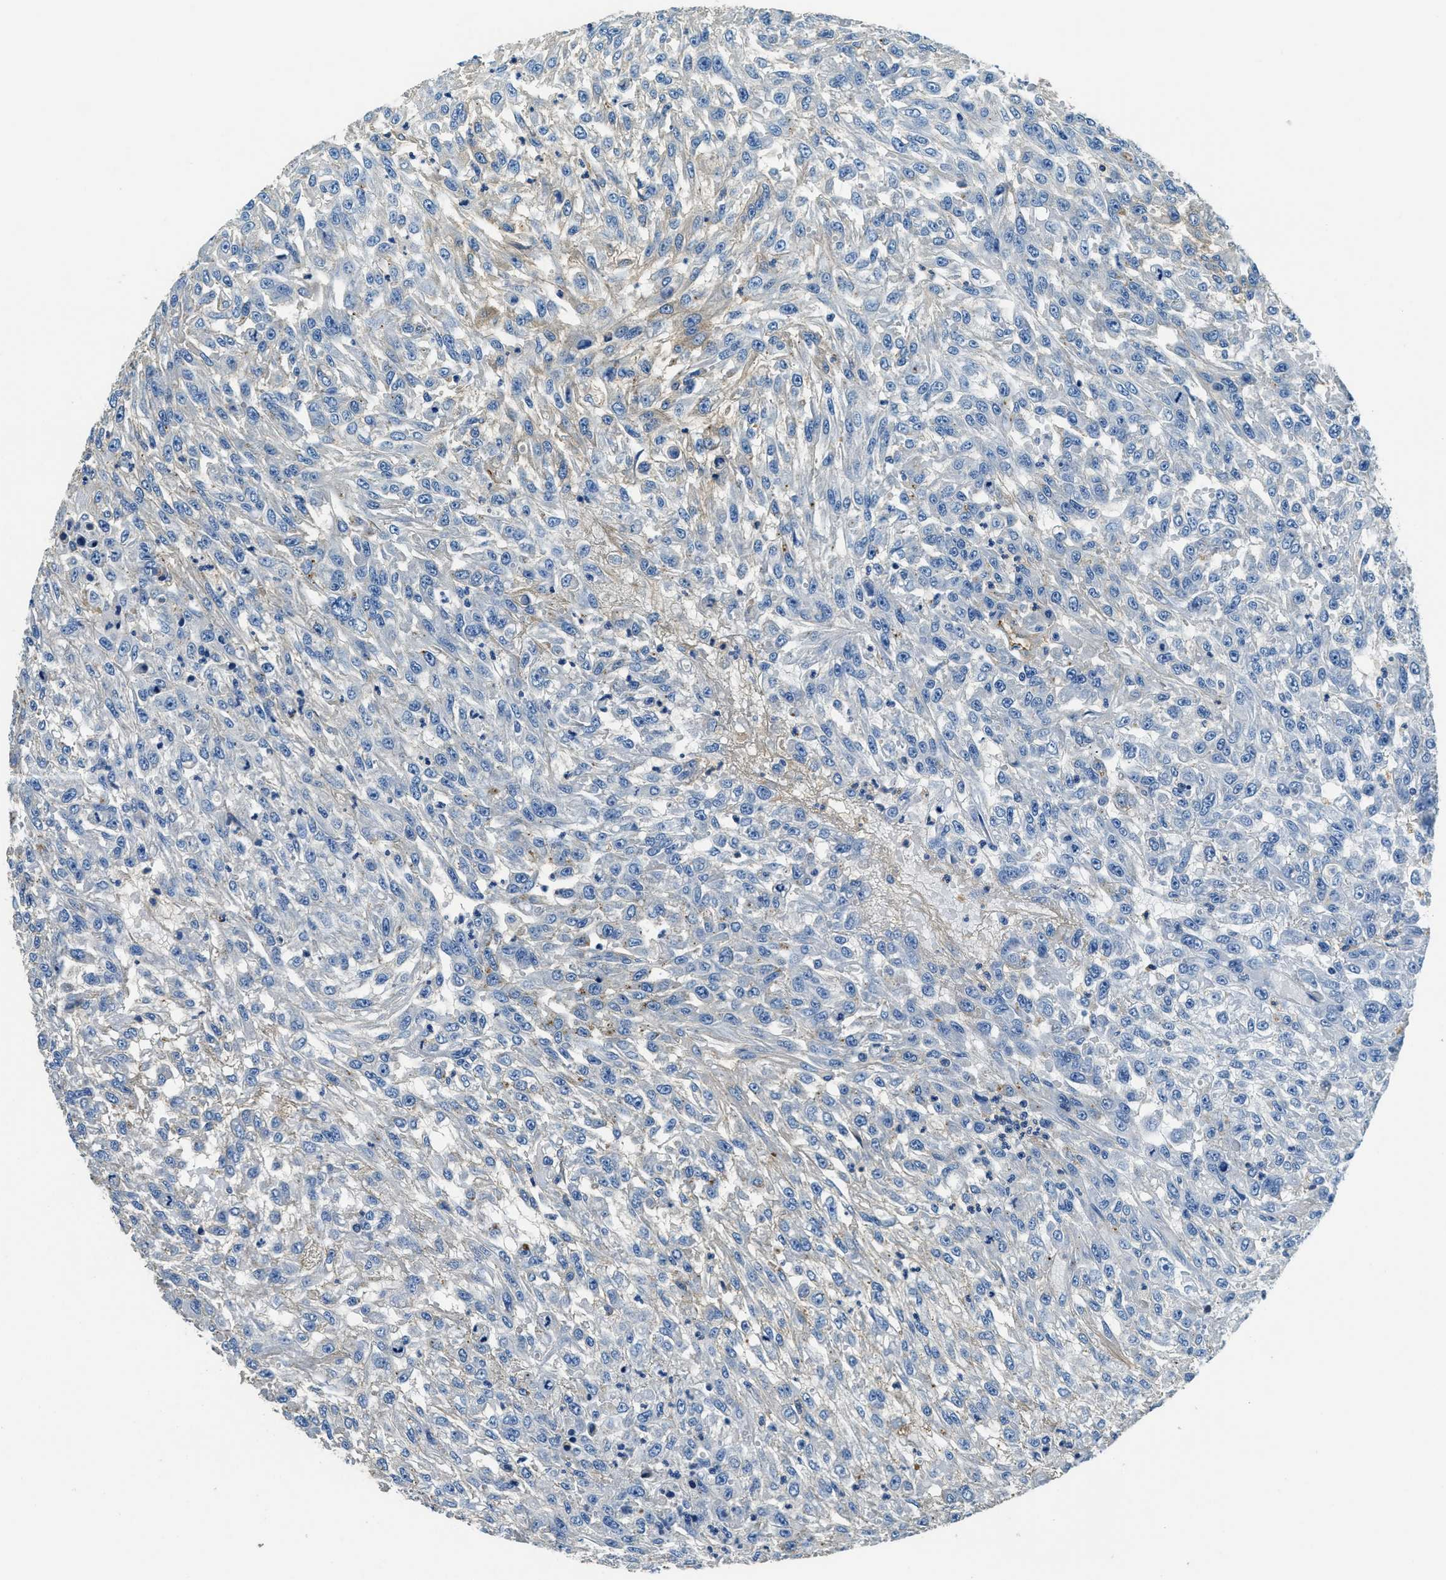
{"staining": {"intensity": "weak", "quantity": "<25%", "location": "cytoplasmic/membranous"}, "tissue": "urothelial cancer", "cell_type": "Tumor cells", "image_type": "cancer", "snomed": [{"axis": "morphology", "description": "Urothelial carcinoma, High grade"}, {"axis": "topography", "description": "Urinary bladder"}], "caption": "A micrograph of human urothelial cancer is negative for staining in tumor cells.", "gene": "TMEM186", "patient": {"sex": "male", "age": 46}}